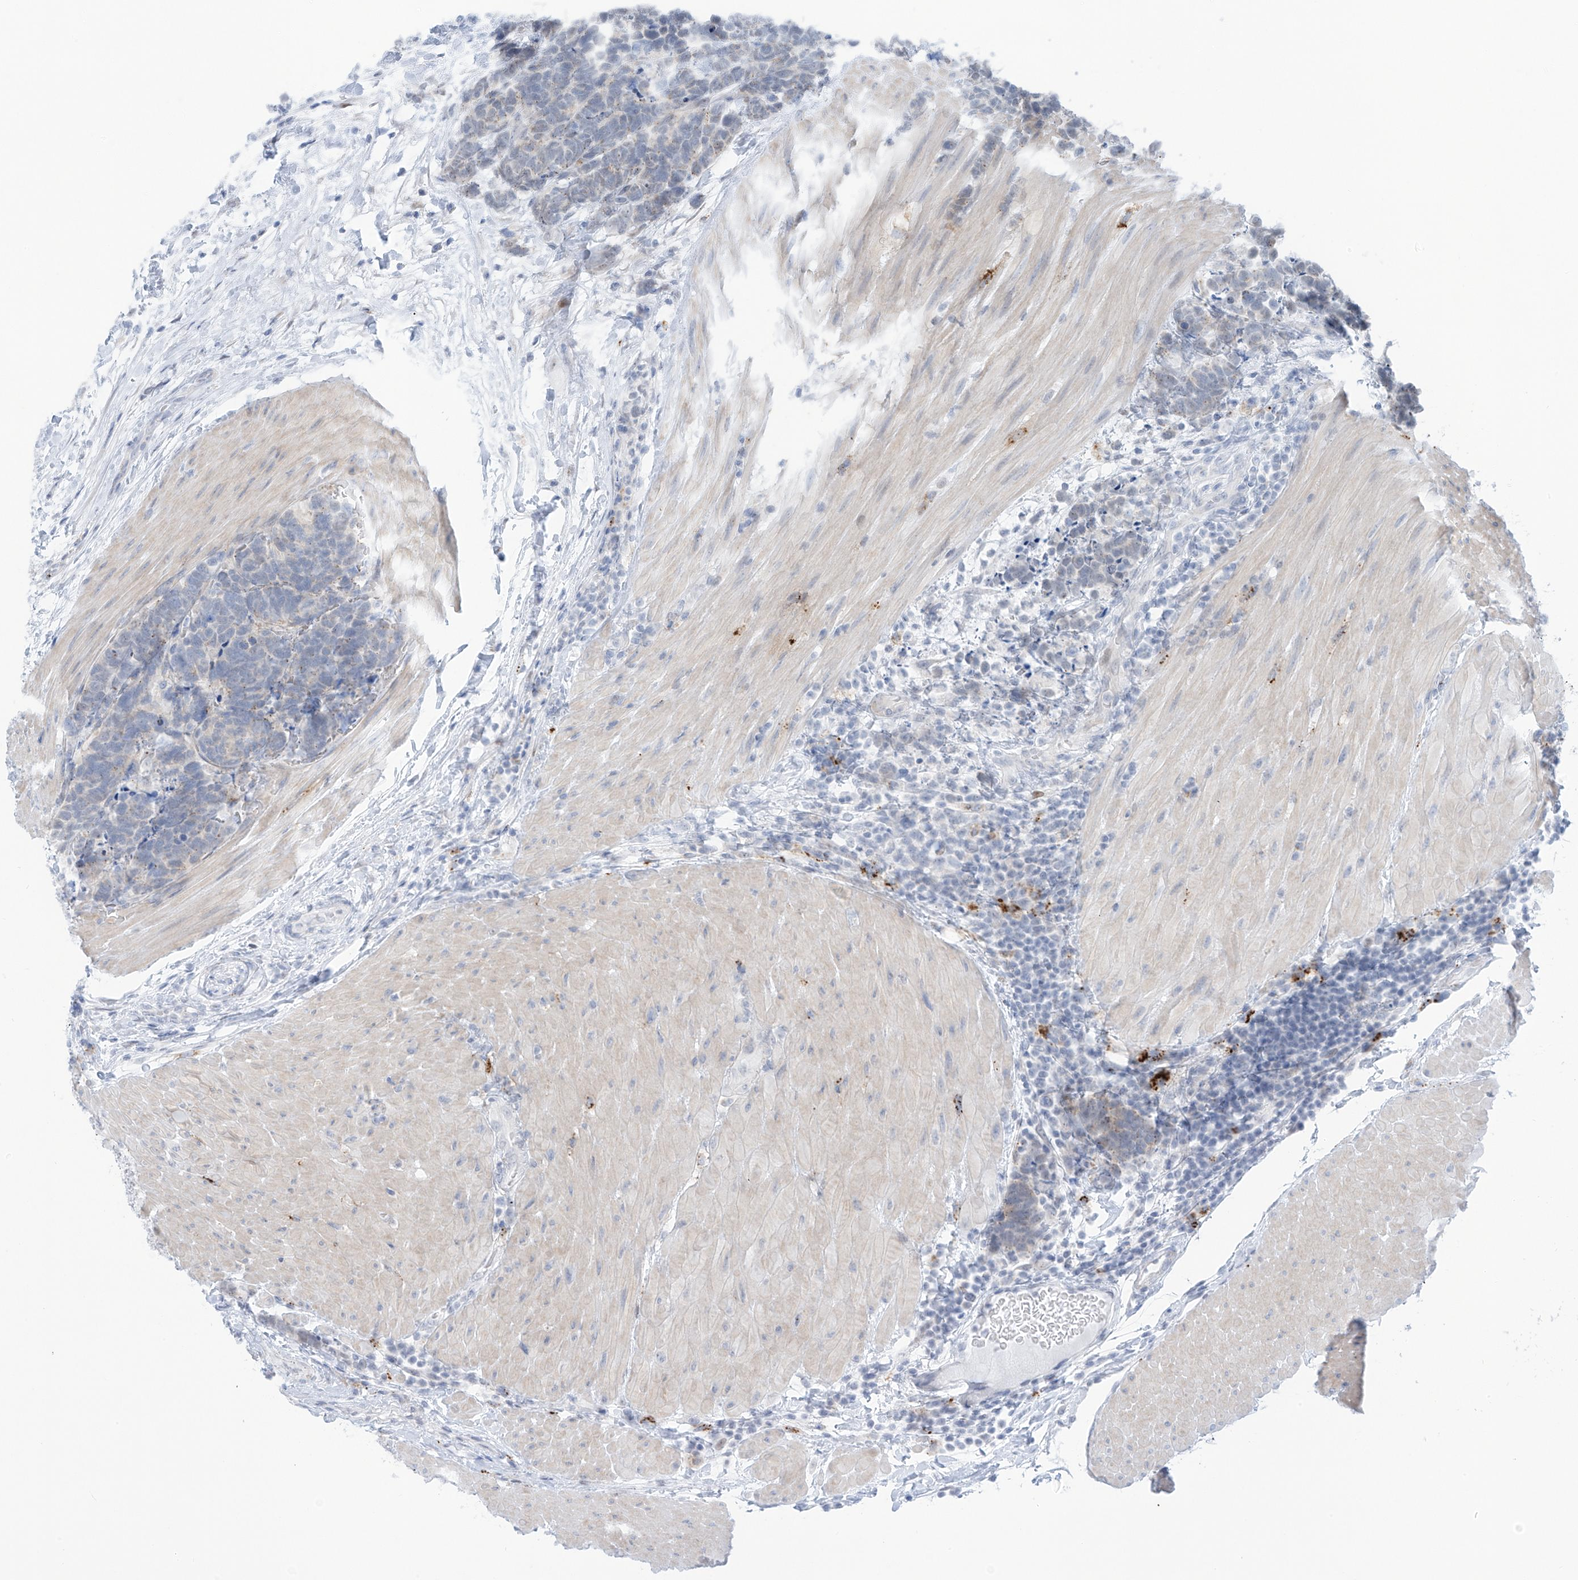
{"staining": {"intensity": "negative", "quantity": "none", "location": "none"}, "tissue": "carcinoid", "cell_type": "Tumor cells", "image_type": "cancer", "snomed": [{"axis": "morphology", "description": "Carcinoma, NOS"}, {"axis": "morphology", "description": "Carcinoid, malignant, NOS"}, {"axis": "topography", "description": "Urinary bladder"}], "caption": "An image of carcinoma stained for a protein demonstrates no brown staining in tumor cells. (Brightfield microscopy of DAB (3,3'-diaminobenzidine) immunohistochemistry at high magnification).", "gene": "PSPH", "patient": {"sex": "male", "age": 57}}